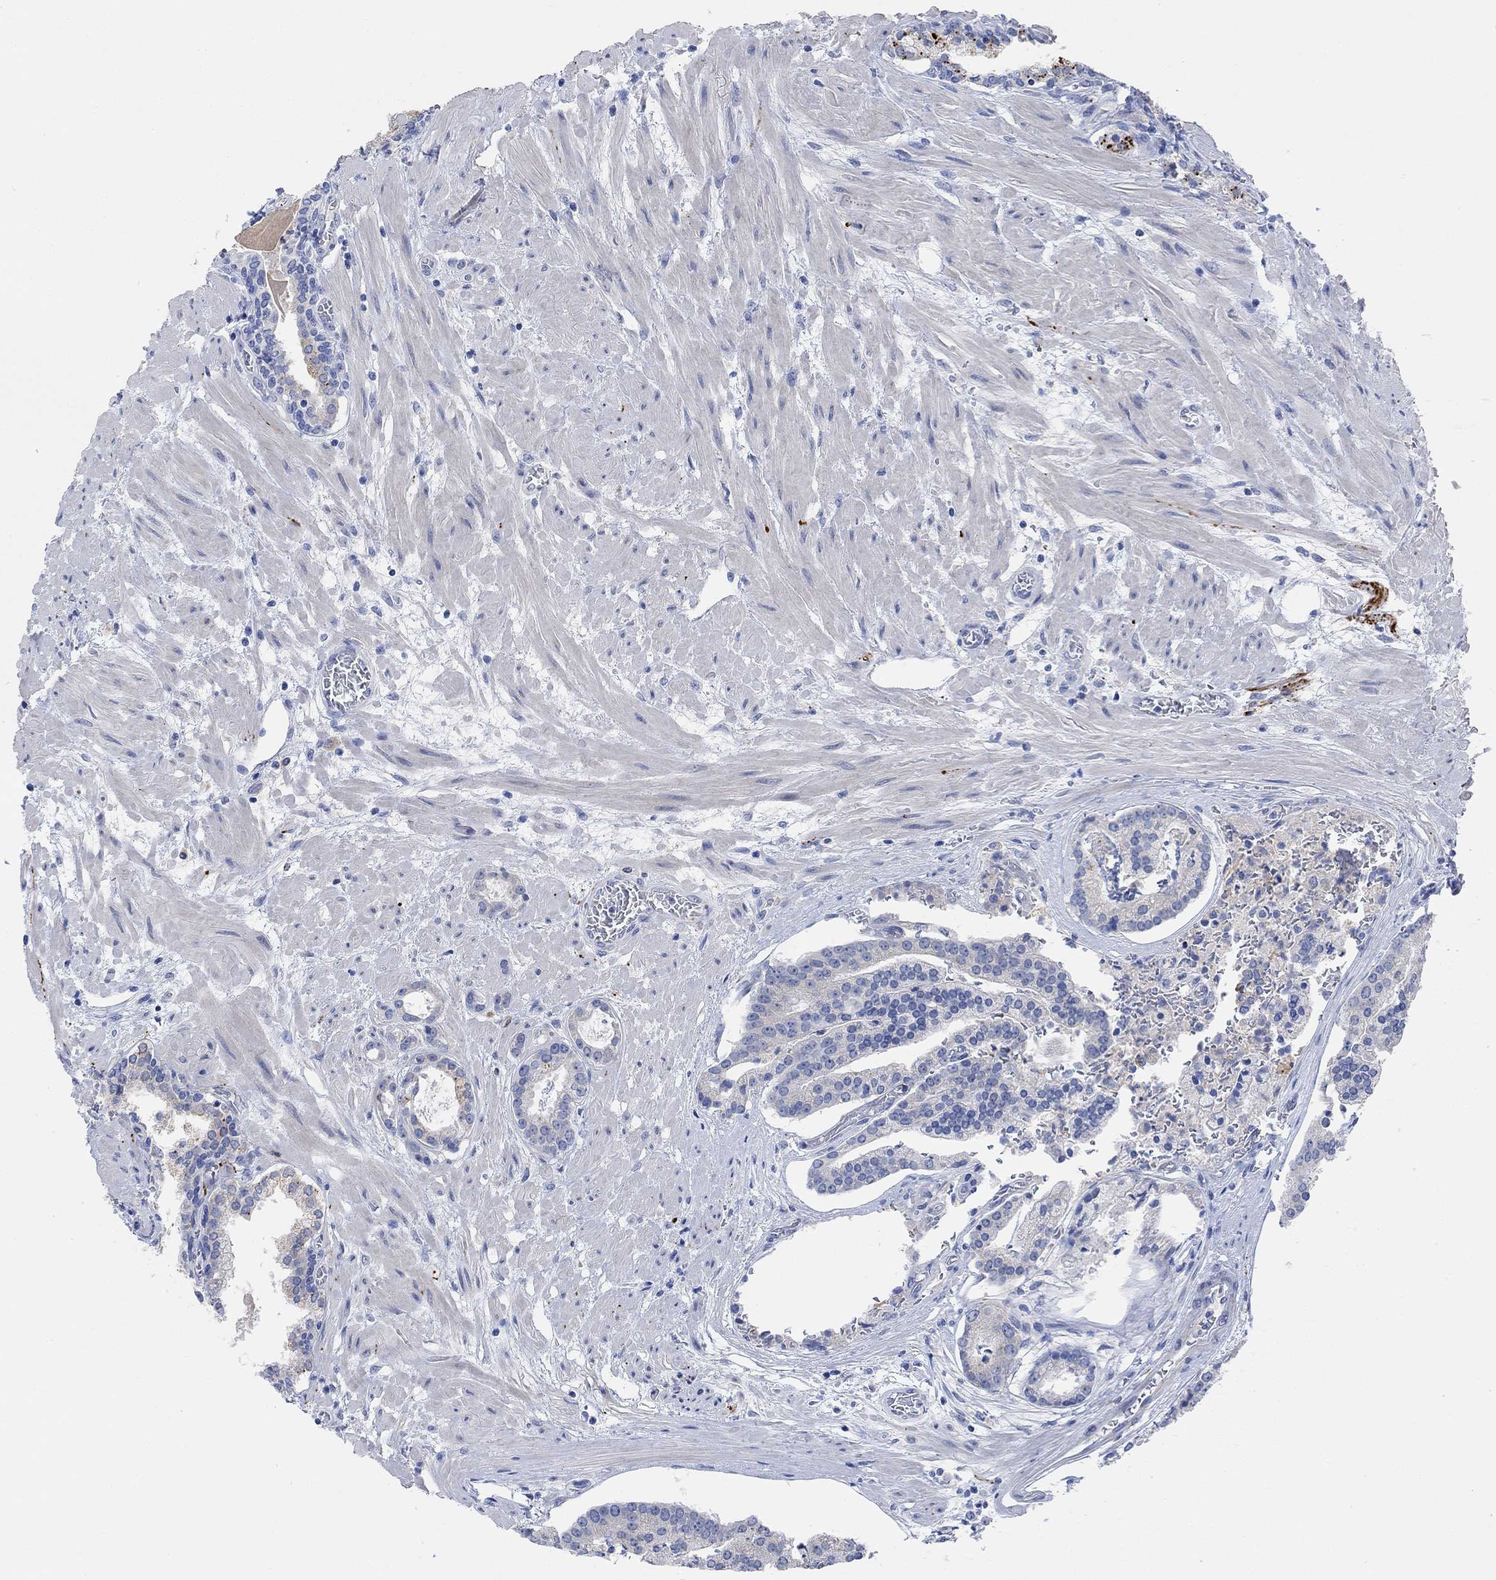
{"staining": {"intensity": "negative", "quantity": "none", "location": "none"}, "tissue": "prostate cancer", "cell_type": "Tumor cells", "image_type": "cancer", "snomed": [{"axis": "morphology", "description": "Adenocarcinoma, NOS"}, {"axis": "topography", "description": "Prostate and seminal vesicle, NOS"}, {"axis": "topography", "description": "Prostate"}], "caption": "Immunohistochemistry (IHC) histopathology image of human adenocarcinoma (prostate) stained for a protein (brown), which exhibits no expression in tumor cells.", "gene": "VAT1L", "patient": {"sex": "male", "age": 44}}